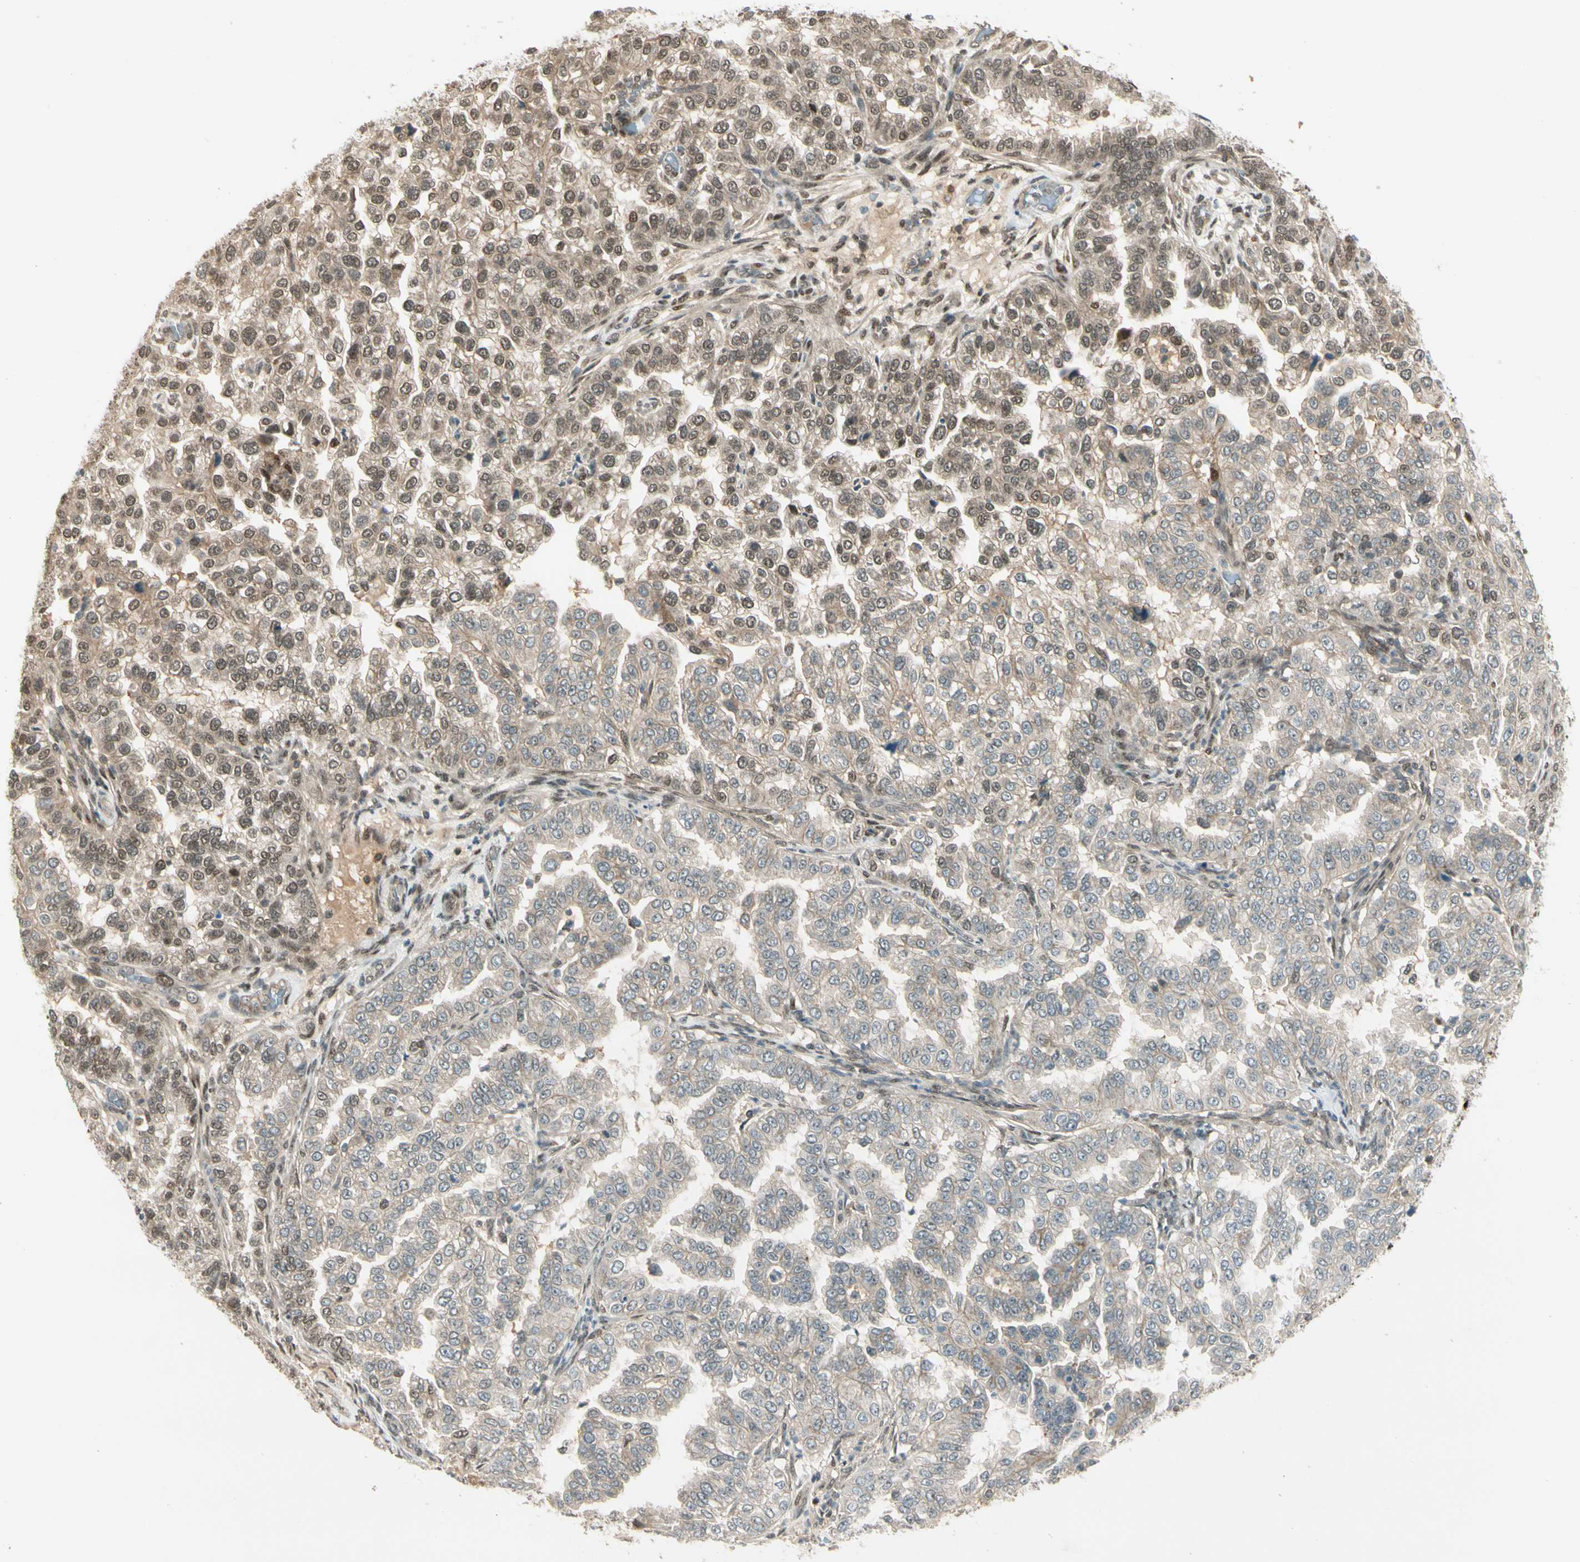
{"staining": {"intensity": "moderate", "quantity": ">75%", "location": "cytoplasmic/membranous,nuclear"}, "tissue": "endometrial cancer", "cell_type": "Tumor cells", "image_type": "cancer", "snomed": [{"axis": "morphology", "description": "Adenocarcinoma, NOS"}, {"axis": "topography", "description": "Endometrium"}], "caption": "Protein expression analysis of adenocarcinoma (endometrial) shows moderate cytoplasmic/membranous and nuclear expression in approximately >75% of tumor cells.", "gene": "GTF3A", "patient": {"sex": "female", "age": 85}}